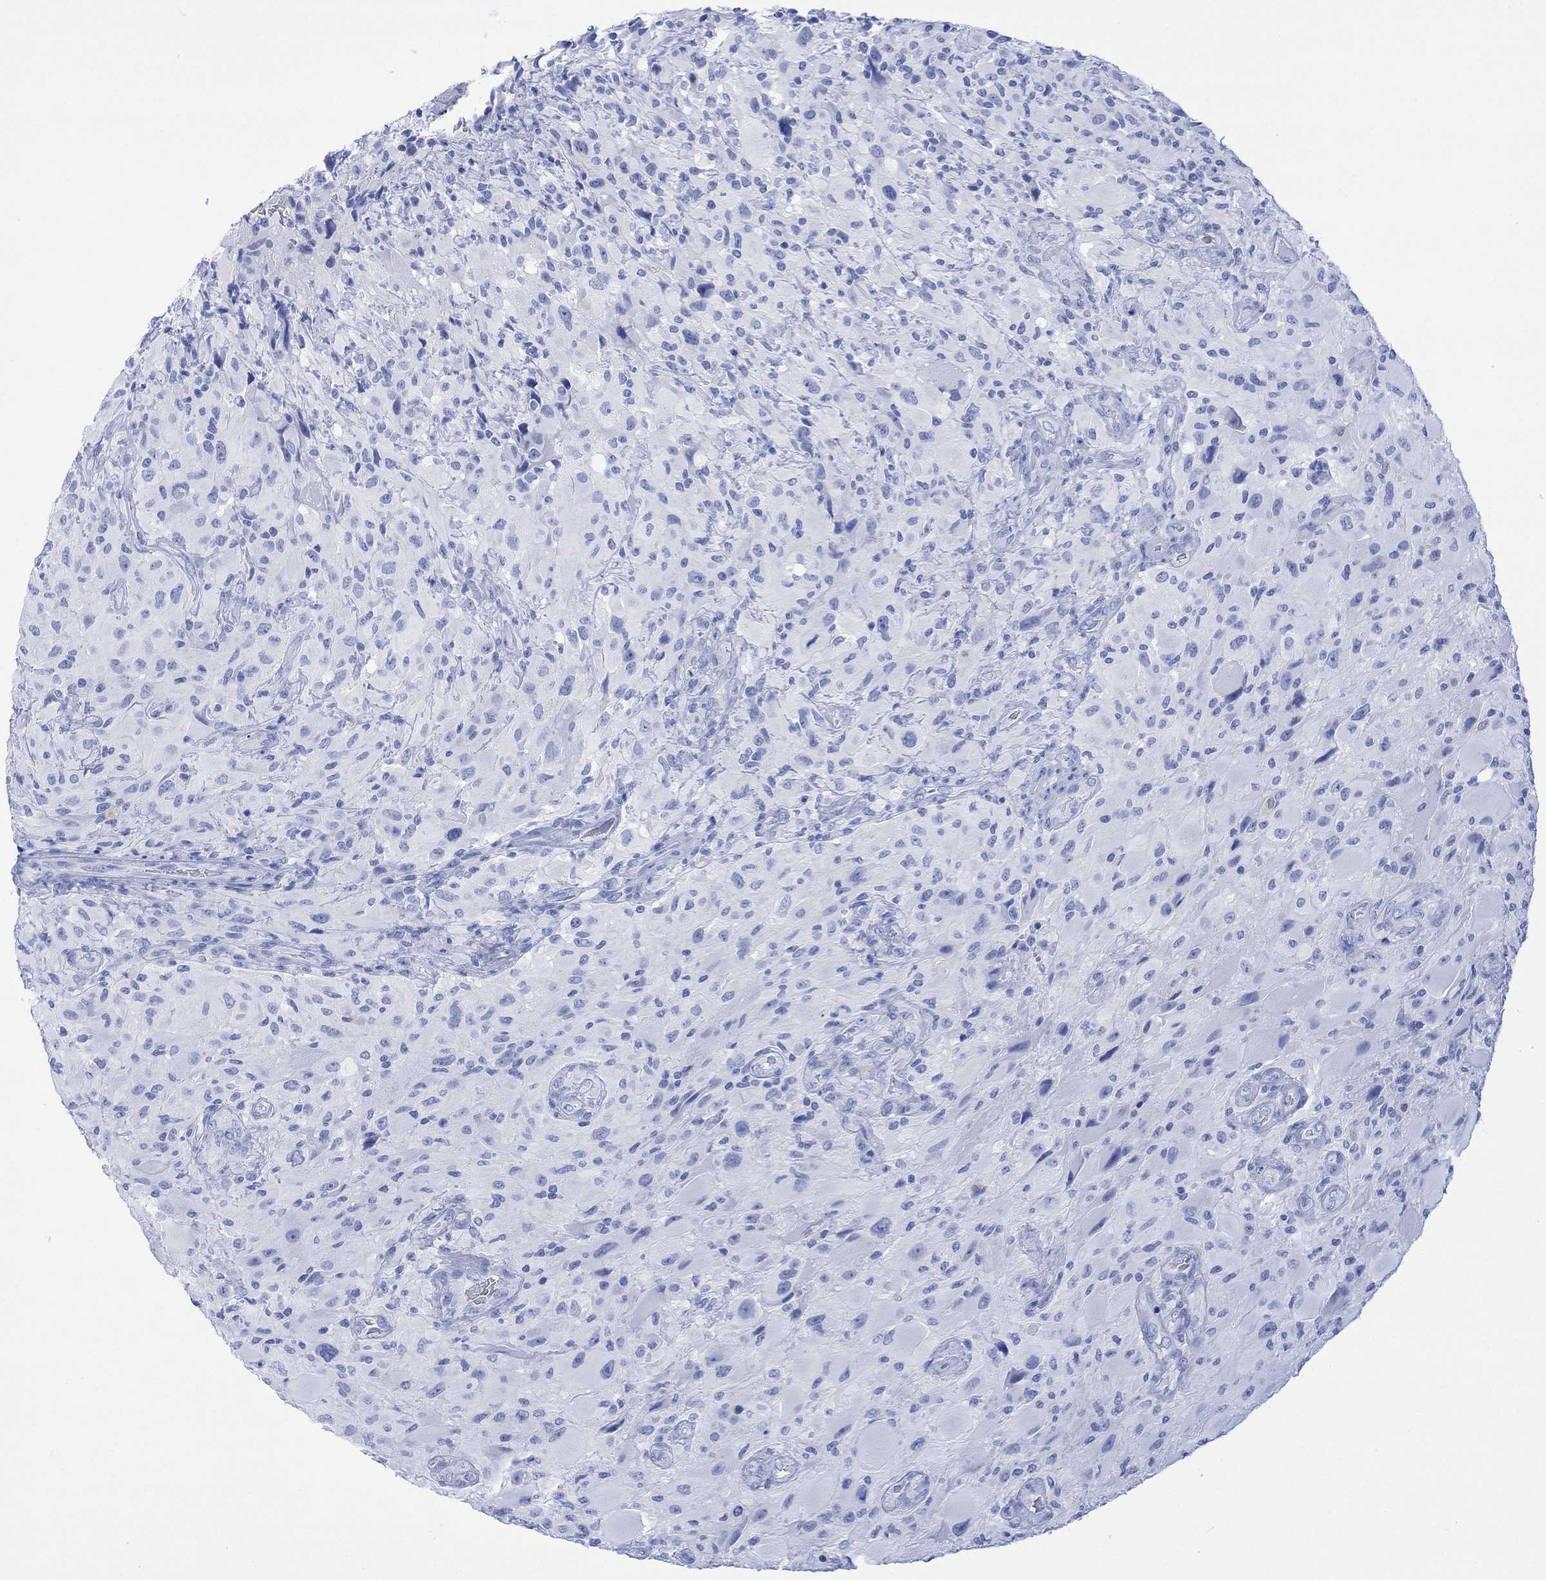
{"staining": {"intensity": "negative", "quantity": "none", "location": "none"}, "tissue": "glioma", "cell_type": "Tumor cells", "image_type": "cancer", "snomed": [{"axis": "morphology", "description": "Glioma, malignant, High grade"}, {"axis": "topography", "description": "Cerebral cortex"}], "caption": "Tumor cells show no significant expression in glioma.", "gene": "CELF4", "patient": {"sex": "male", "age": 35}}